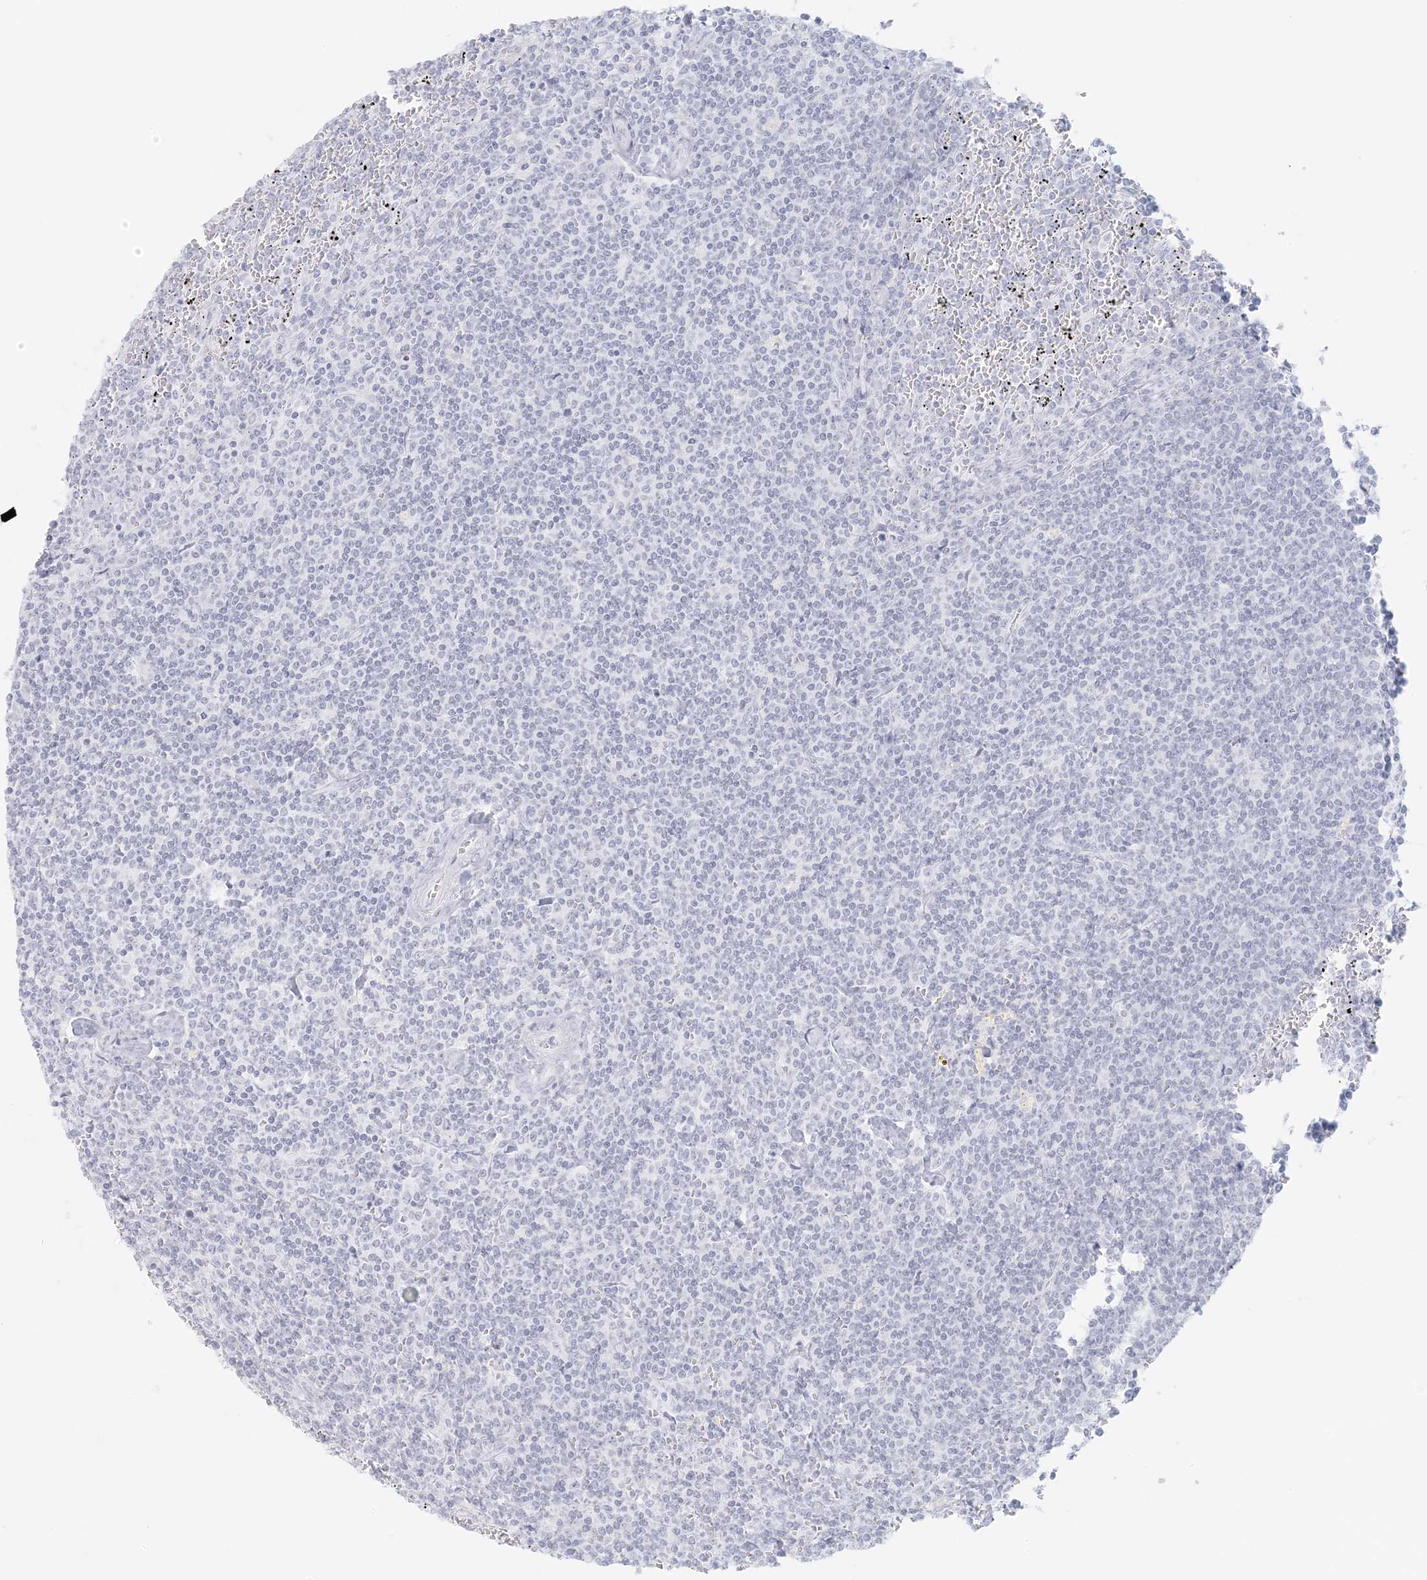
{"staining": {"intensity": "negative", "quantity": "none", "location": "none"}, "tissue": "lymphoma", "cell_type": "Tumor cells", "image_type": "cancer", "snomed": [{"axis": "morphology", "description": "Malignant lymphoma, non-Hodgkin's type, Low grade"}, {"axis": "topography", "description": "Spleen"}], "caption": "DAB immunohistochemical staining of human lymphoma reveals no significant staining in tumor cells.", "gene": "LIPT1", "patient": {"sex": "female", "age": 19}}